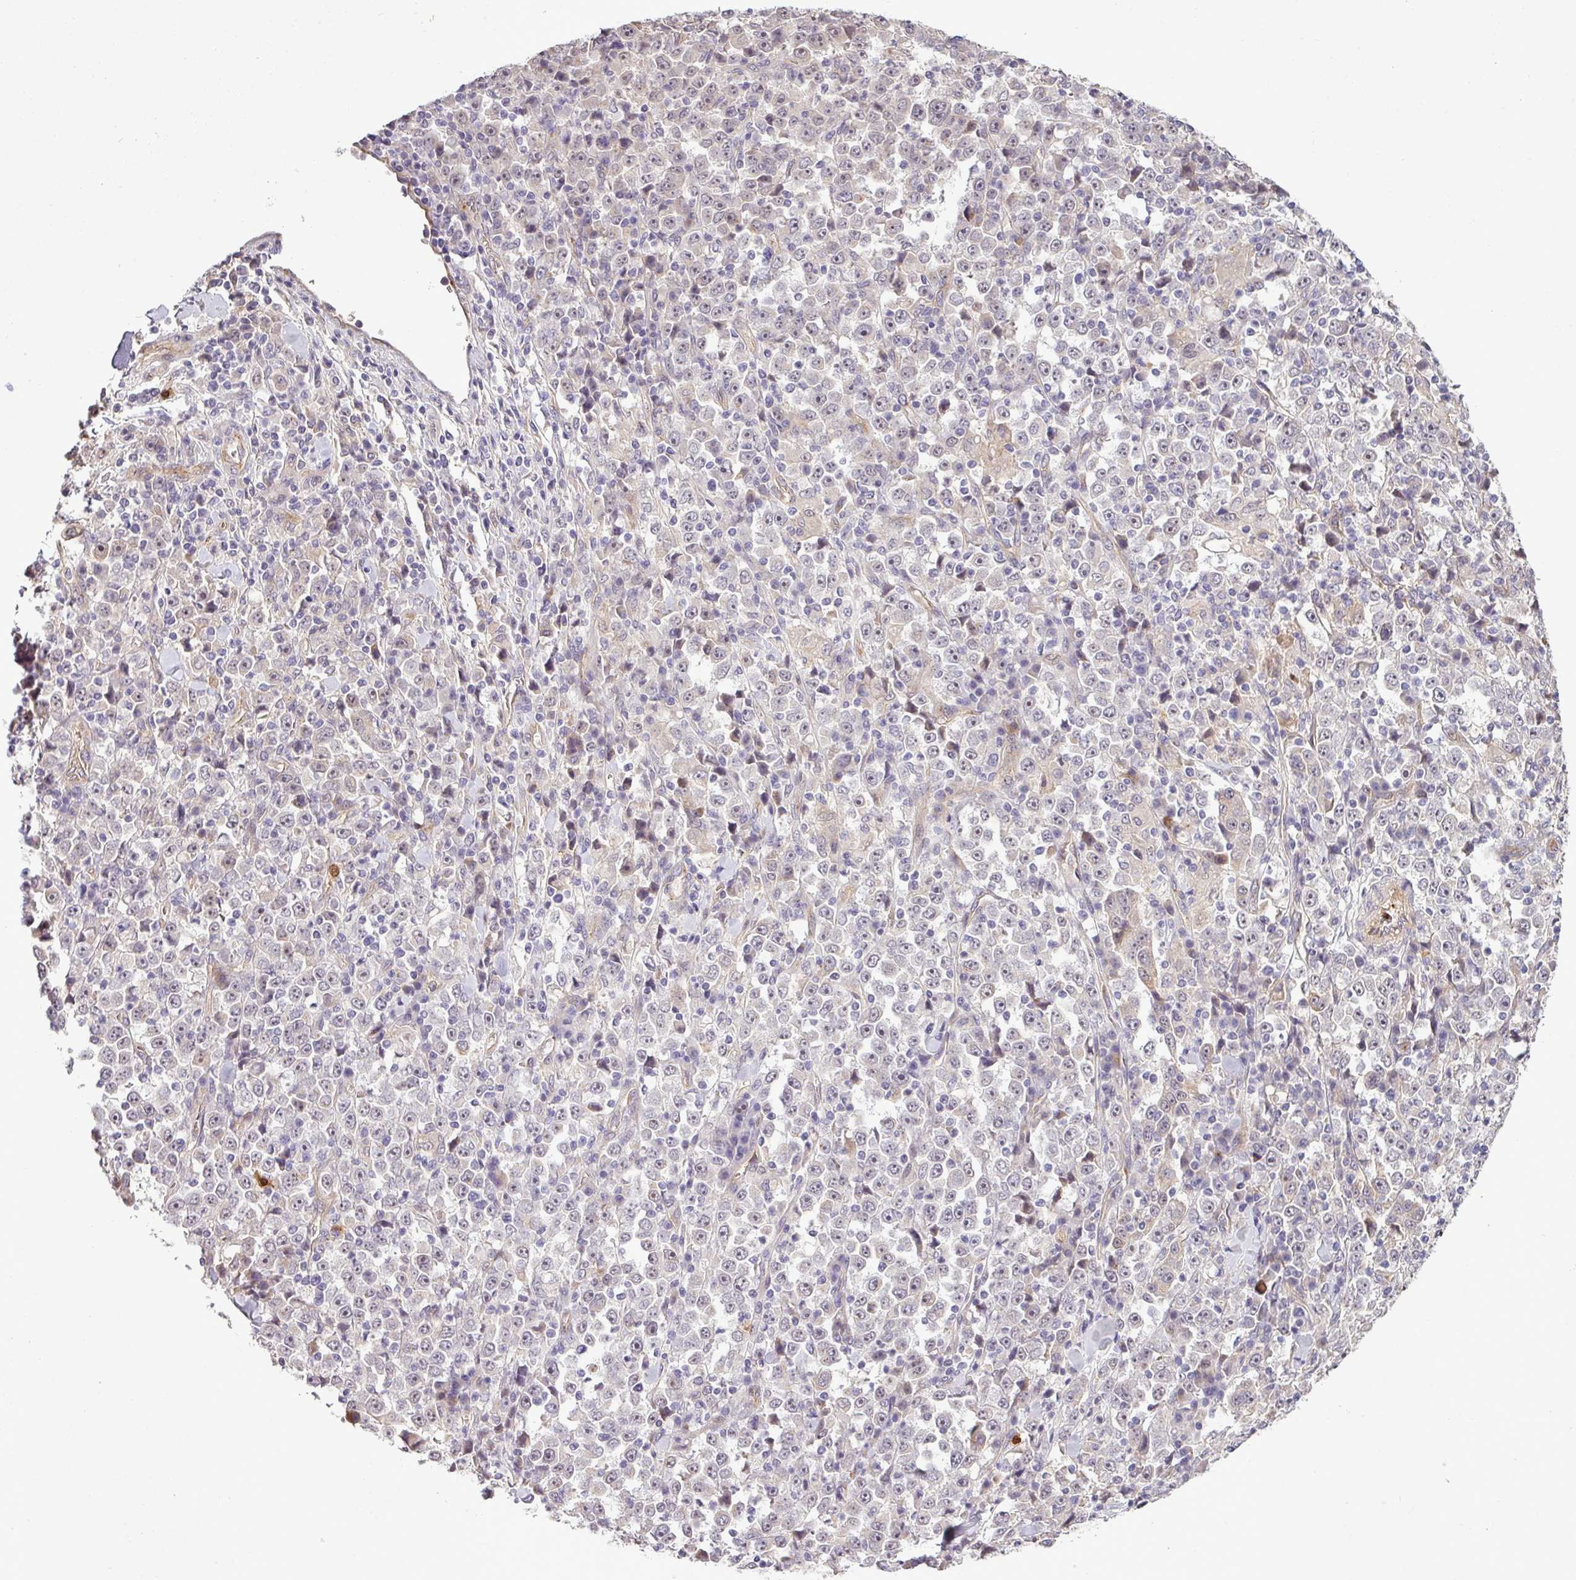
{"staining": {"intensity": "negative", "quantity": "none", "location": "none"}, "tissue": "stomach cancer", "cell_type": "Tumor cells", "image_type": "cancer", "snomed": [{"axis": "morphology", "description": "Normal tissue, NOS"}, {"axis": "morphology", "description": "Adenocarcinoma, NOS"}, {"axis": "topography", "description": "Stomach, upper"}, {"axis": "topography", "description": "Stomach"}], "caption": "DAB (3,3'-diaminobenzidine) immunohistochemical staining of stomach cancer (adenocarcinoma) exhibits no significant expression in tumor cells.", "gene": "PCDH1", "patient": {"sex": "male", "age": 59}}